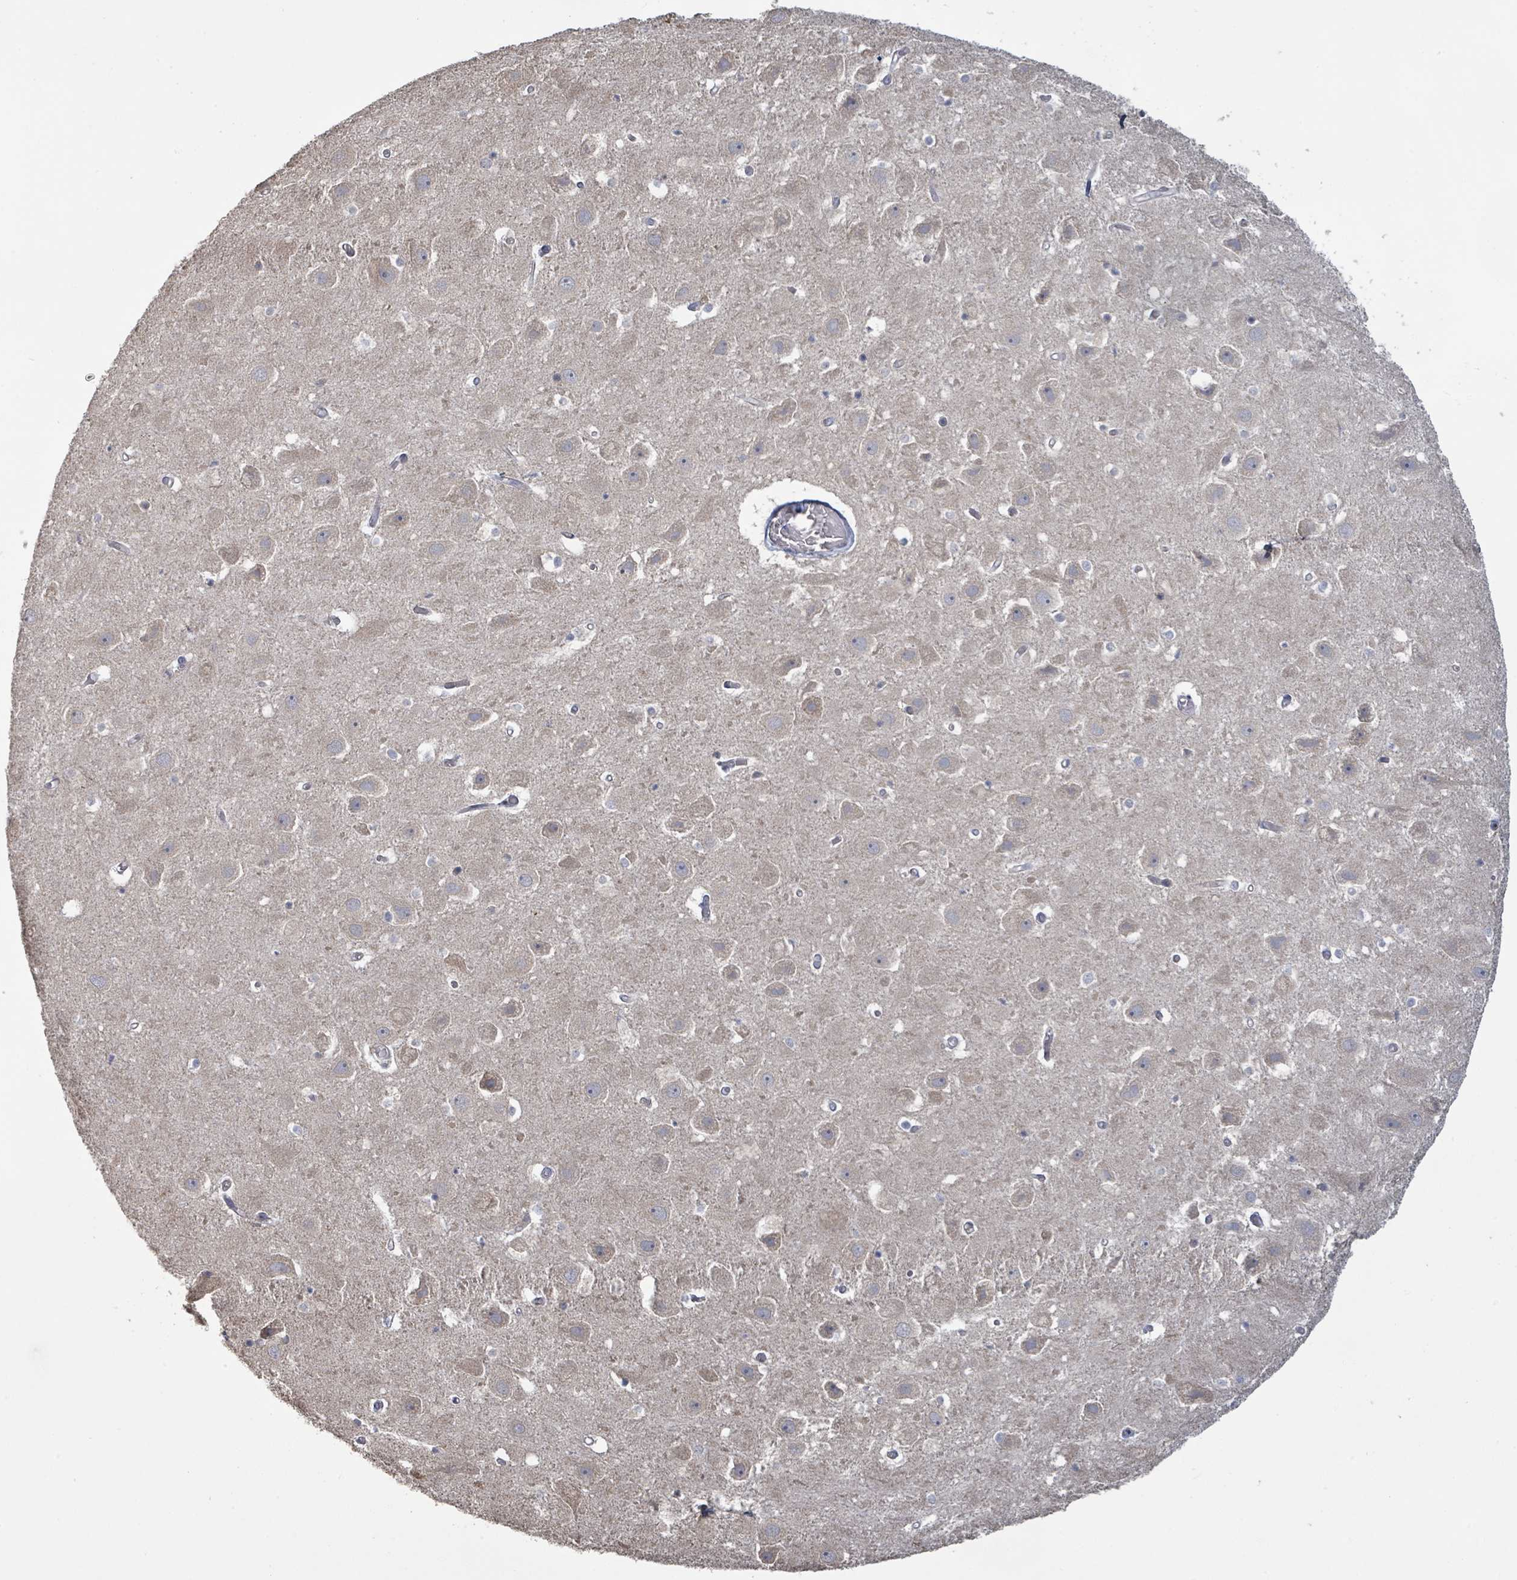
{"staining": {"intensity": "negative", "quantity": "none", "location": "none"}, "tissue": "hippocampus", "cell_type": "Glial cells", "image_type": "normal", "snomed": [{"axis": "morphology", "description": "Normal tissue, NOS"}, {"axis": "topography", "description": "Hippocampus"}], "caption": "DAB (3,3'-diaminobenzidine) immunohistochemical staining of benign hippocampus exhibits no significant expression in glial cells.", "gene": "KCNS2", "patient": {"sex": "female", "age": 52}}